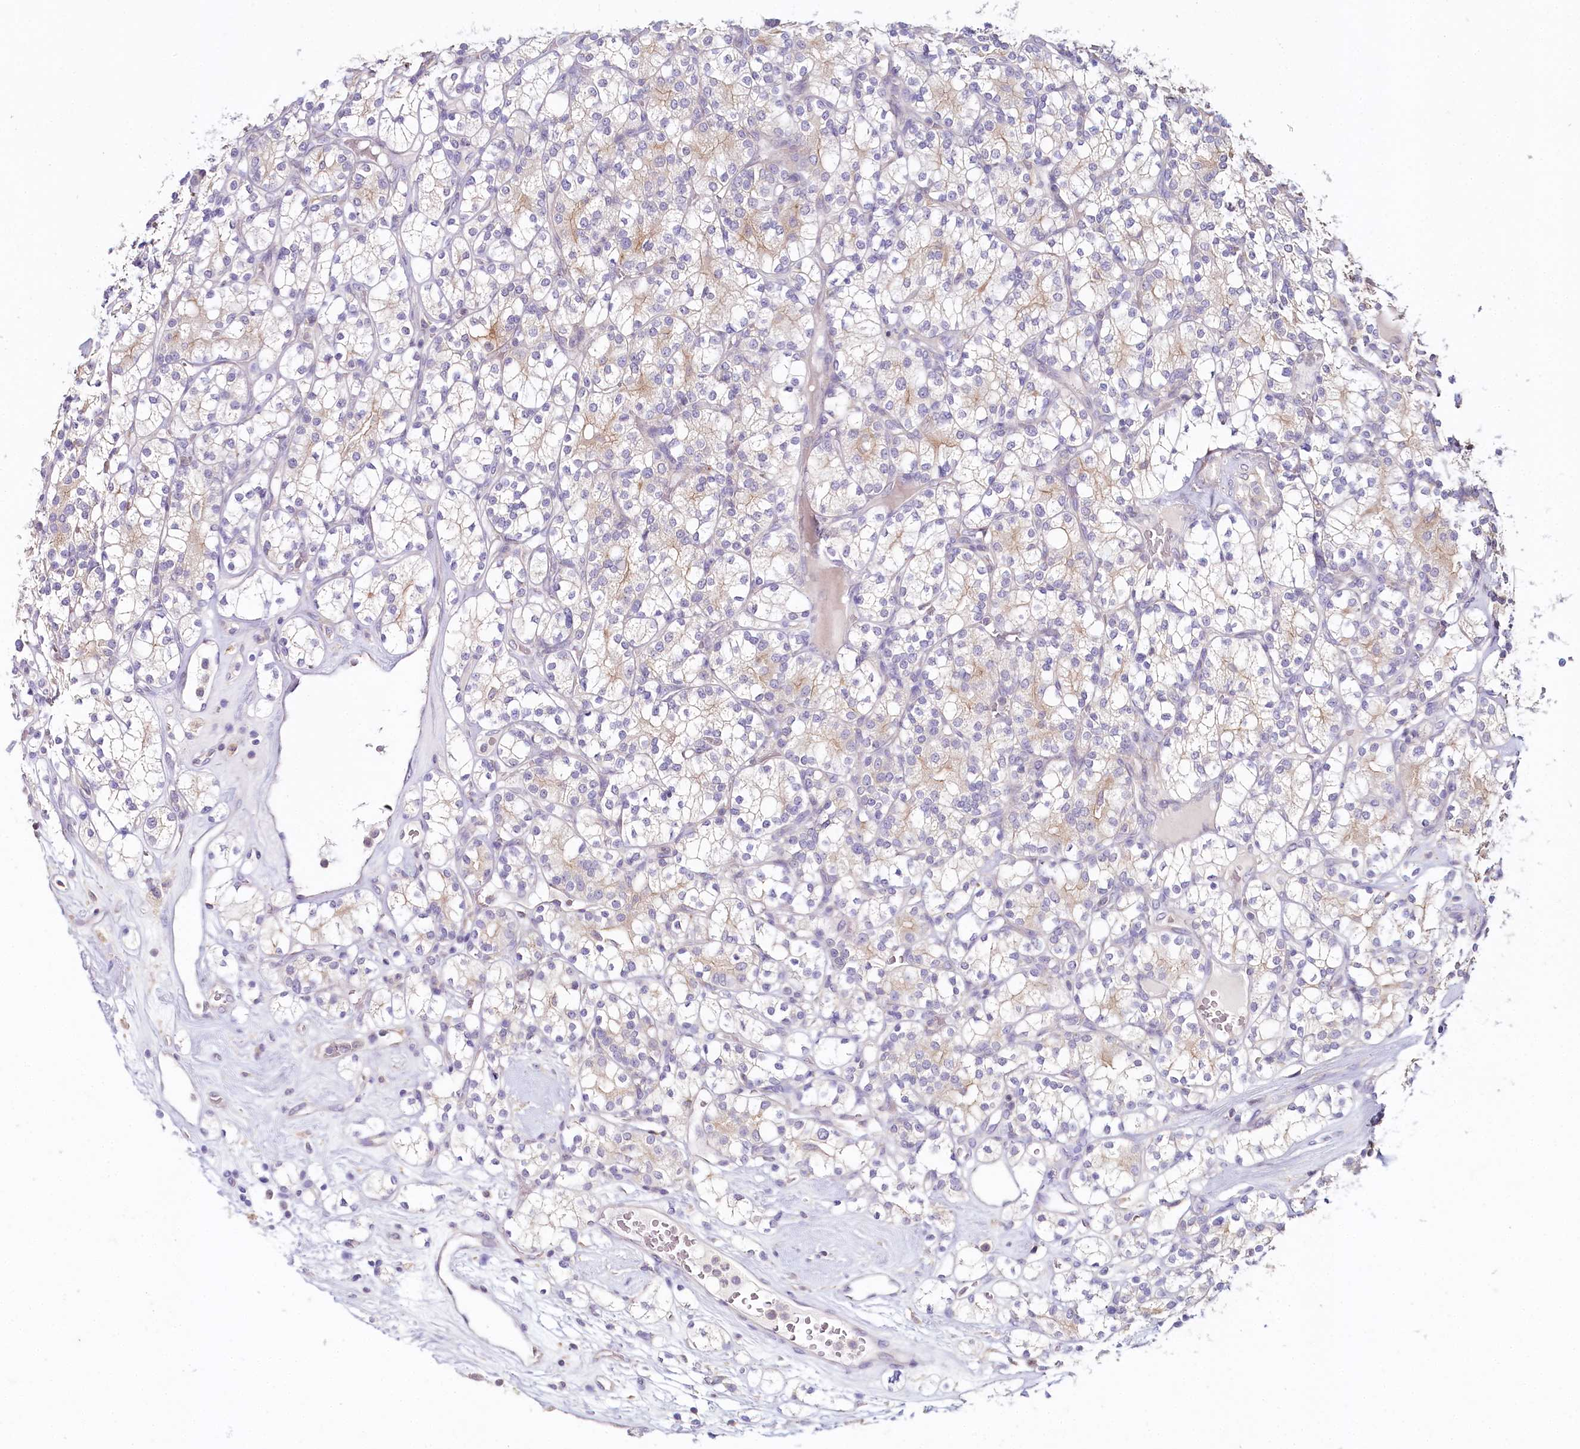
{"staining": {"intensity": "weak", "quantity": "<25%", "location": "cytoplasmic/membranous"}, "tissue": "renal cancer", "cell_type": "Tumor cells", "image_type": "cancer", "snomed": [{"axis": "morphology", "description": "Adenocarcinoma, NOS"}, {"axis": "topography", "description": "Kidney"}], "caption": "Immunohistochemistry image of neoplastic tissue: renal cancer stained with DAB displays no significant protein expression in tumor cells. The staining was performed using DAB (3,3'-diaminobenzidine) to visualize the protein expression in brown, while the nuclei were stained in blue with hematoxylin (Magnification: 20x).", "gene": "DAPK1", "patient": {"sex": "male", "age": 77}}